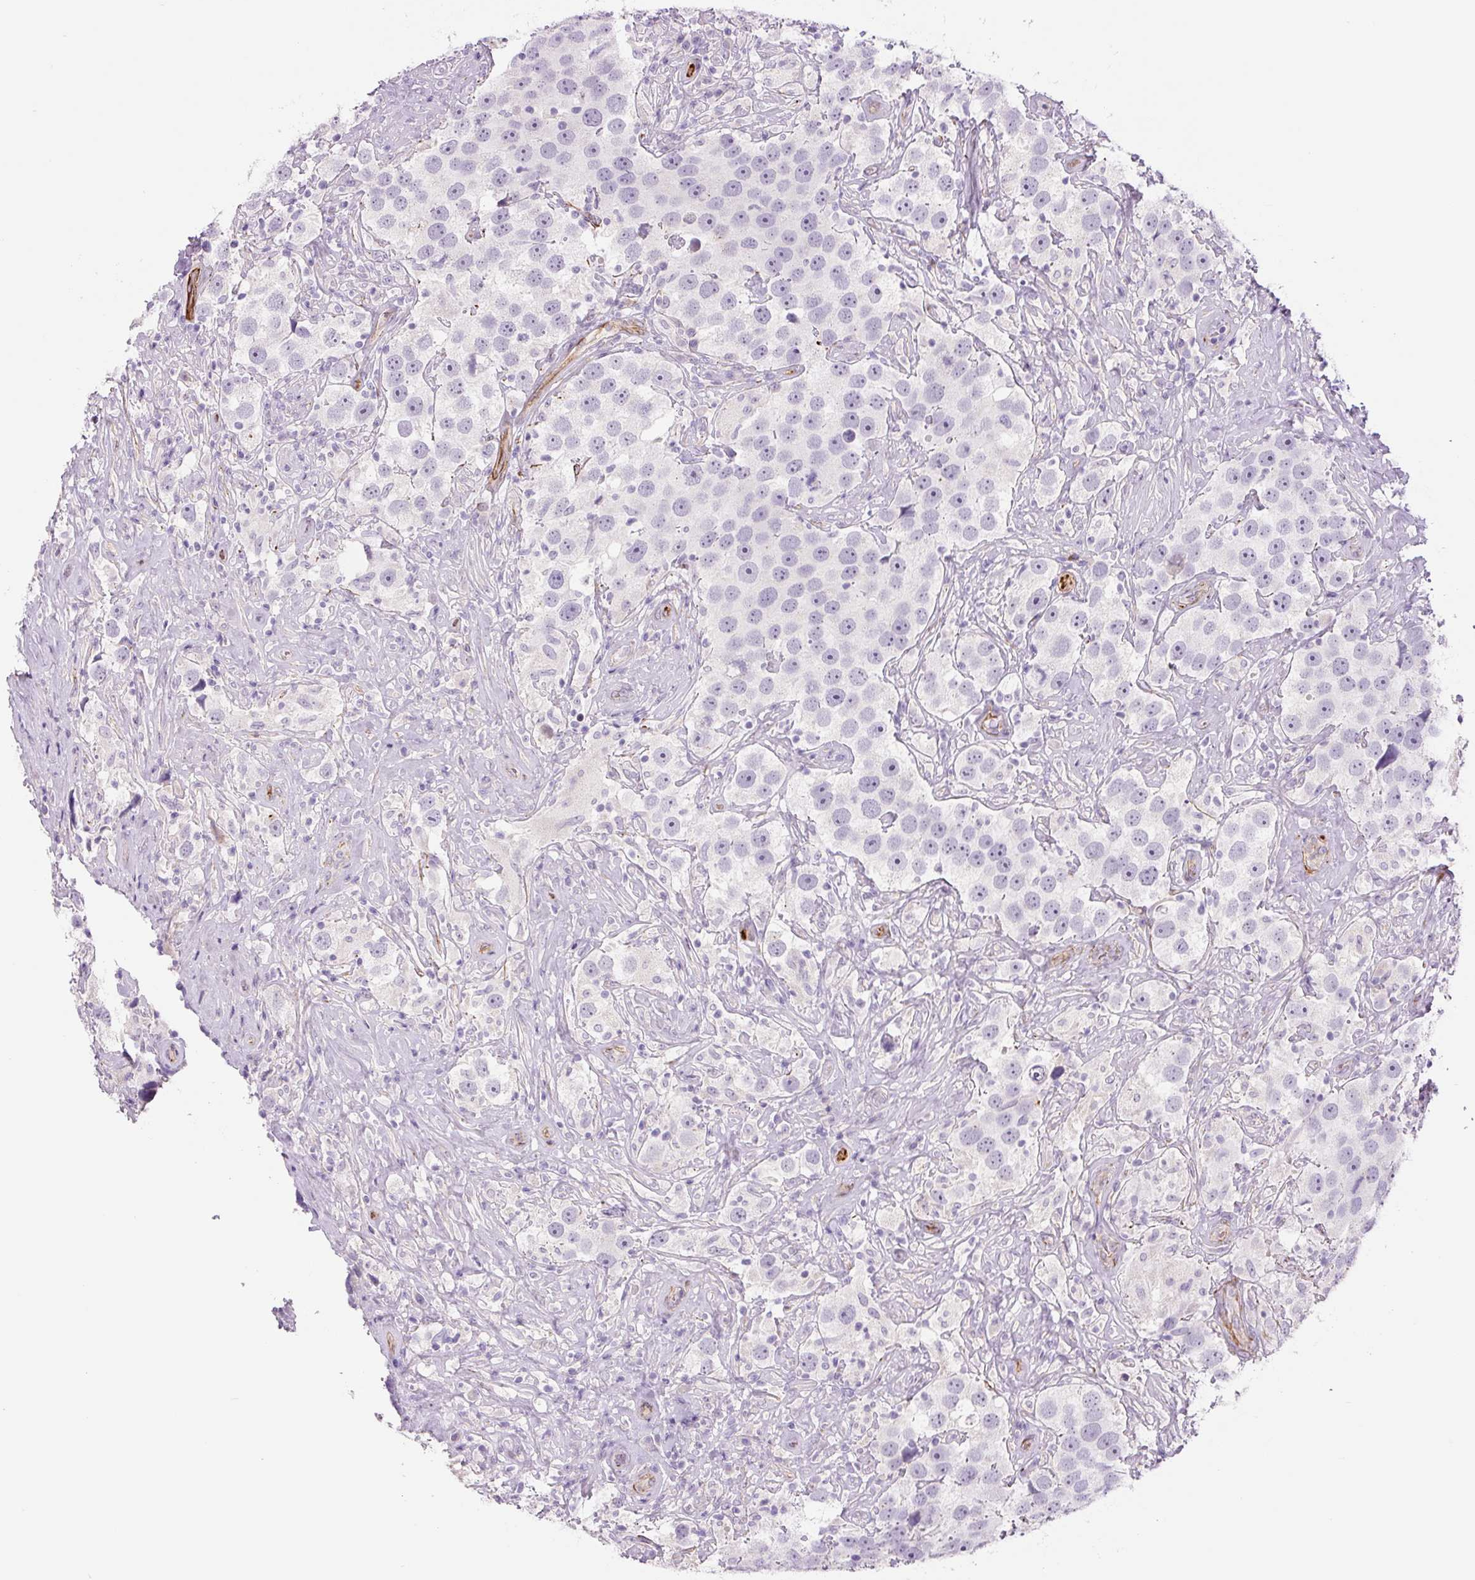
{"staining": {"intensity": "negative", "quantity": "none", "location": "none"}, "tissue": "testis cancer", "cell_type": "Tumor cells", "image_type": "cancer", "snomed": [{"axis": "morphology", "description": "Seminoma, NOS"}, {"axis": "topography", "description": "Testis"}], "caption": "Immunohistochemistry (IHC) histopathology image of neoplastic tissue: human seminoma (testis) stained with DAB exhibits no significant protein positivity in tumor cells. The staining was performed using DAB to visualize the protein expression in brown, while the nuclei were stained in blue with hematoxylin (Magnification: 20x).", "gene": "NES", "patient": {"sex": "male", "age": 49}}